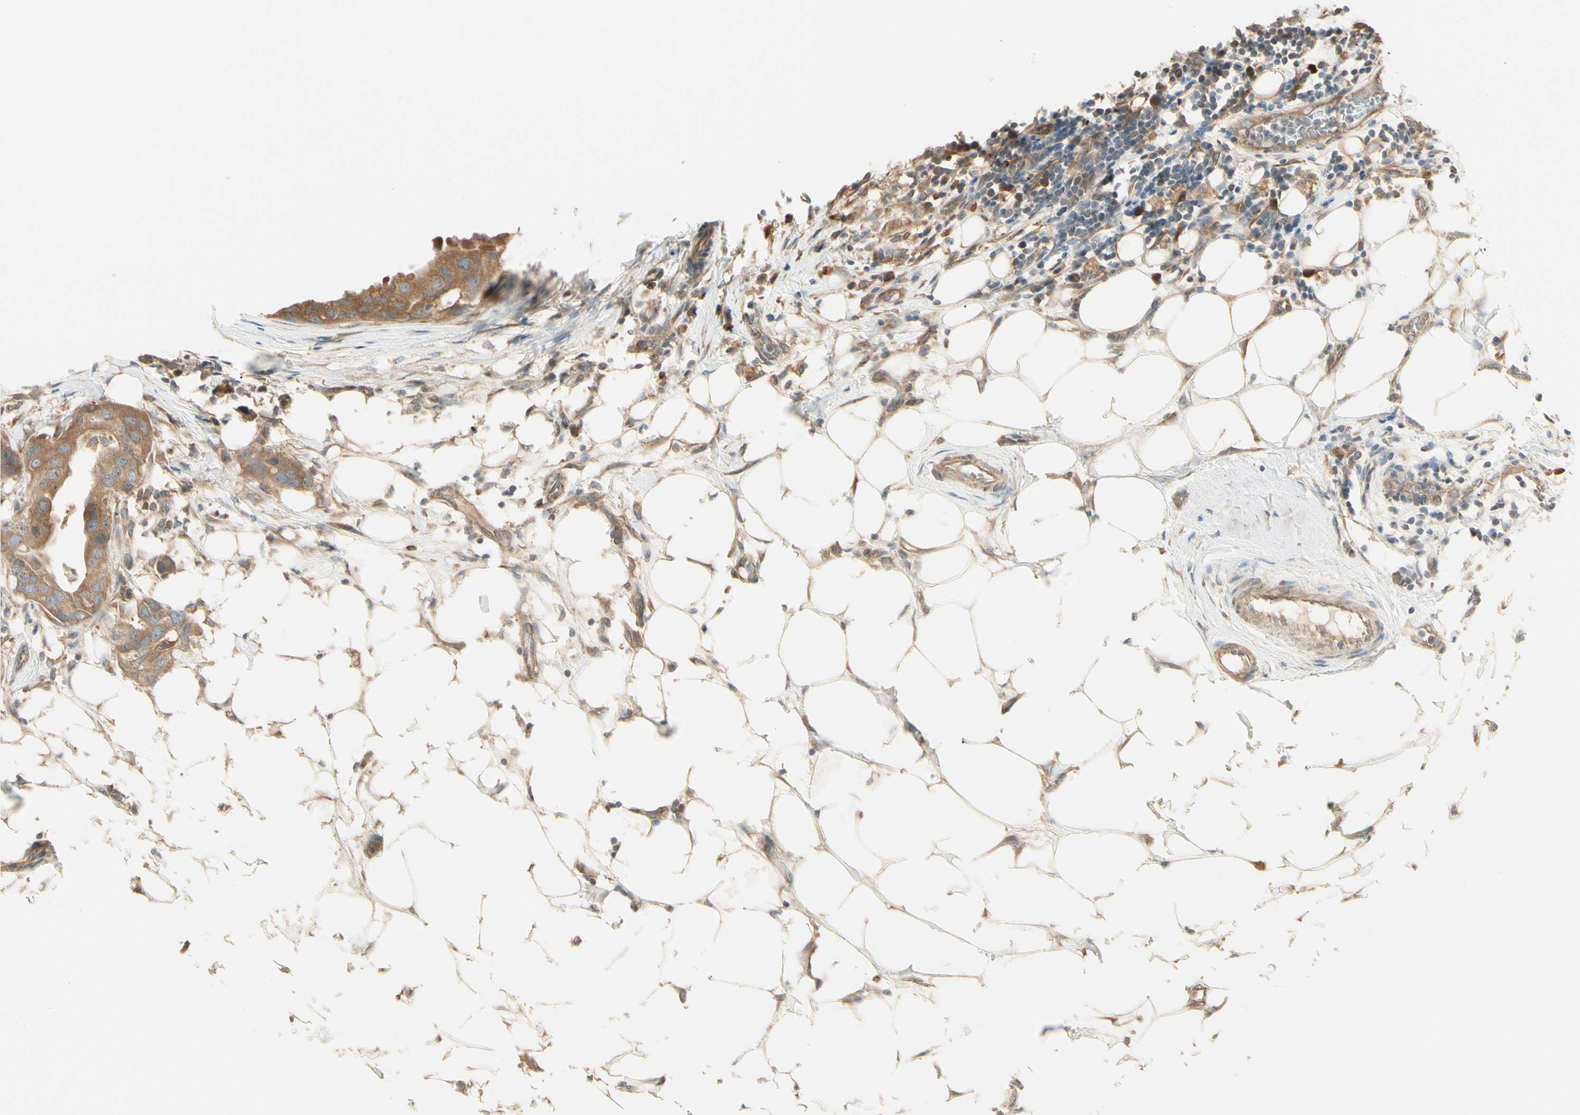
{"staining": {"intensity": "moderate", "quantity": ">75%", "location": "cytoplasmic/membranous"}, "tissue": "breast cancer", "cell_type": "Tumor cells", "image_type": "cancer", "snomed": [{"axis": "morphology", "description": "Duct carcinoma"}, {"axis": "topography", "description": "Breast"}], "caption": "Protein expression analysis of human breast cancer reveals moderate cytoplasmic/membranous staining in approximately >75% of tumor cells. The staining was performed using DAB to visualize the protein expression in brown, while the nuclei were stained in blue with hematoxylin (Magnification: 20x).", "gene": "IRAG1", "patient": {"sex": "female", "age": 40}}